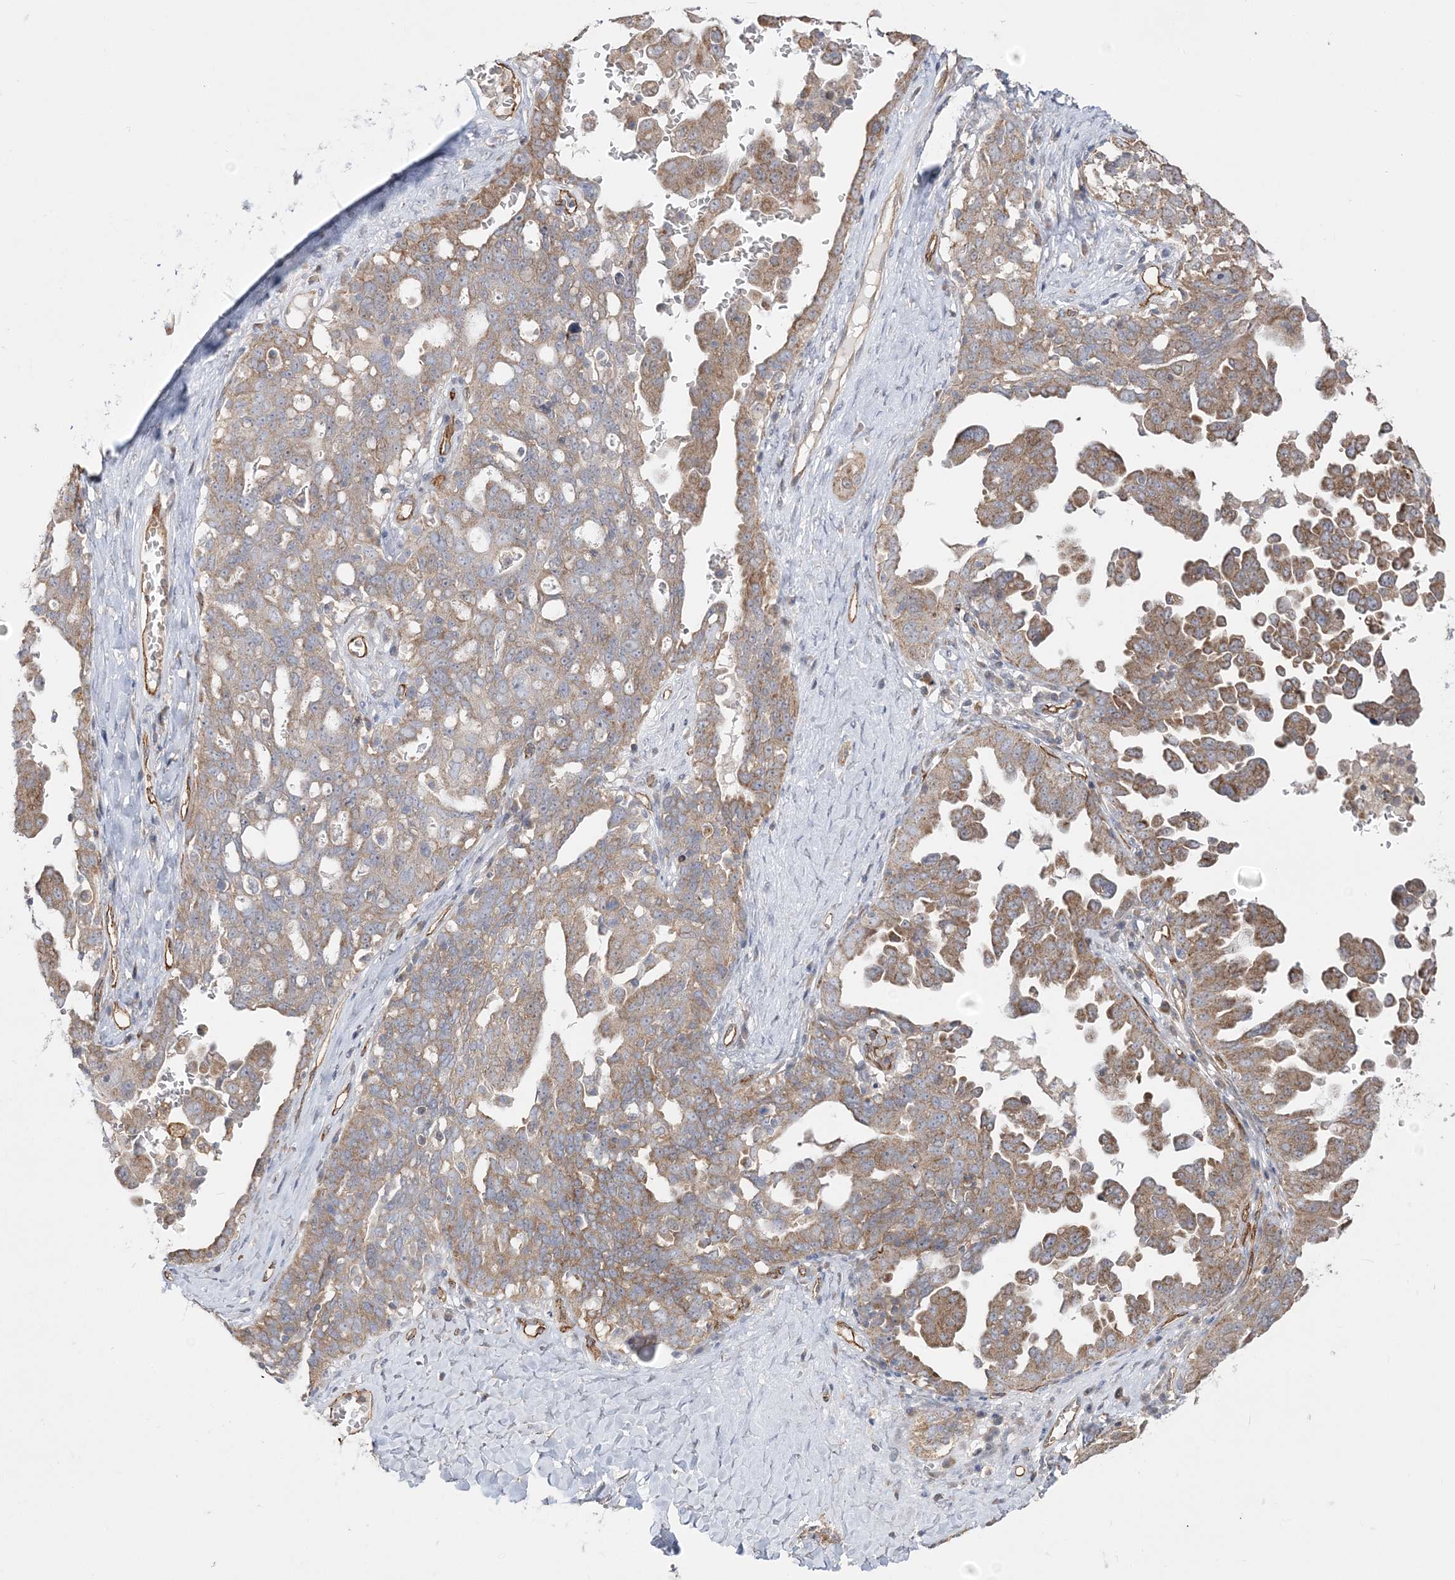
{"staining": {"intensity": "moderate", "quantity": ">75%", "location": "cytoplasmic/membranous"}, "tissue": "ovarian cancer", "cell_type": "Tumor cells", "image_type": "cancer", "snomed": [{"axis": "morphology", "description": "Carcinoma, endometroid"}, {"axis": "topography", "description": "Ovary"}], "caption": "This photomicrograph reveals endometroid carcinoma (ovarian) stained with IHC to label a protein in brown. The cytoplasmic/membranous of tumor cells show moderate positivity for the protein. Nuclei are counter-stained blue.", "gene": "FARSB", "patient": {"sex": "female", "age": 62}}